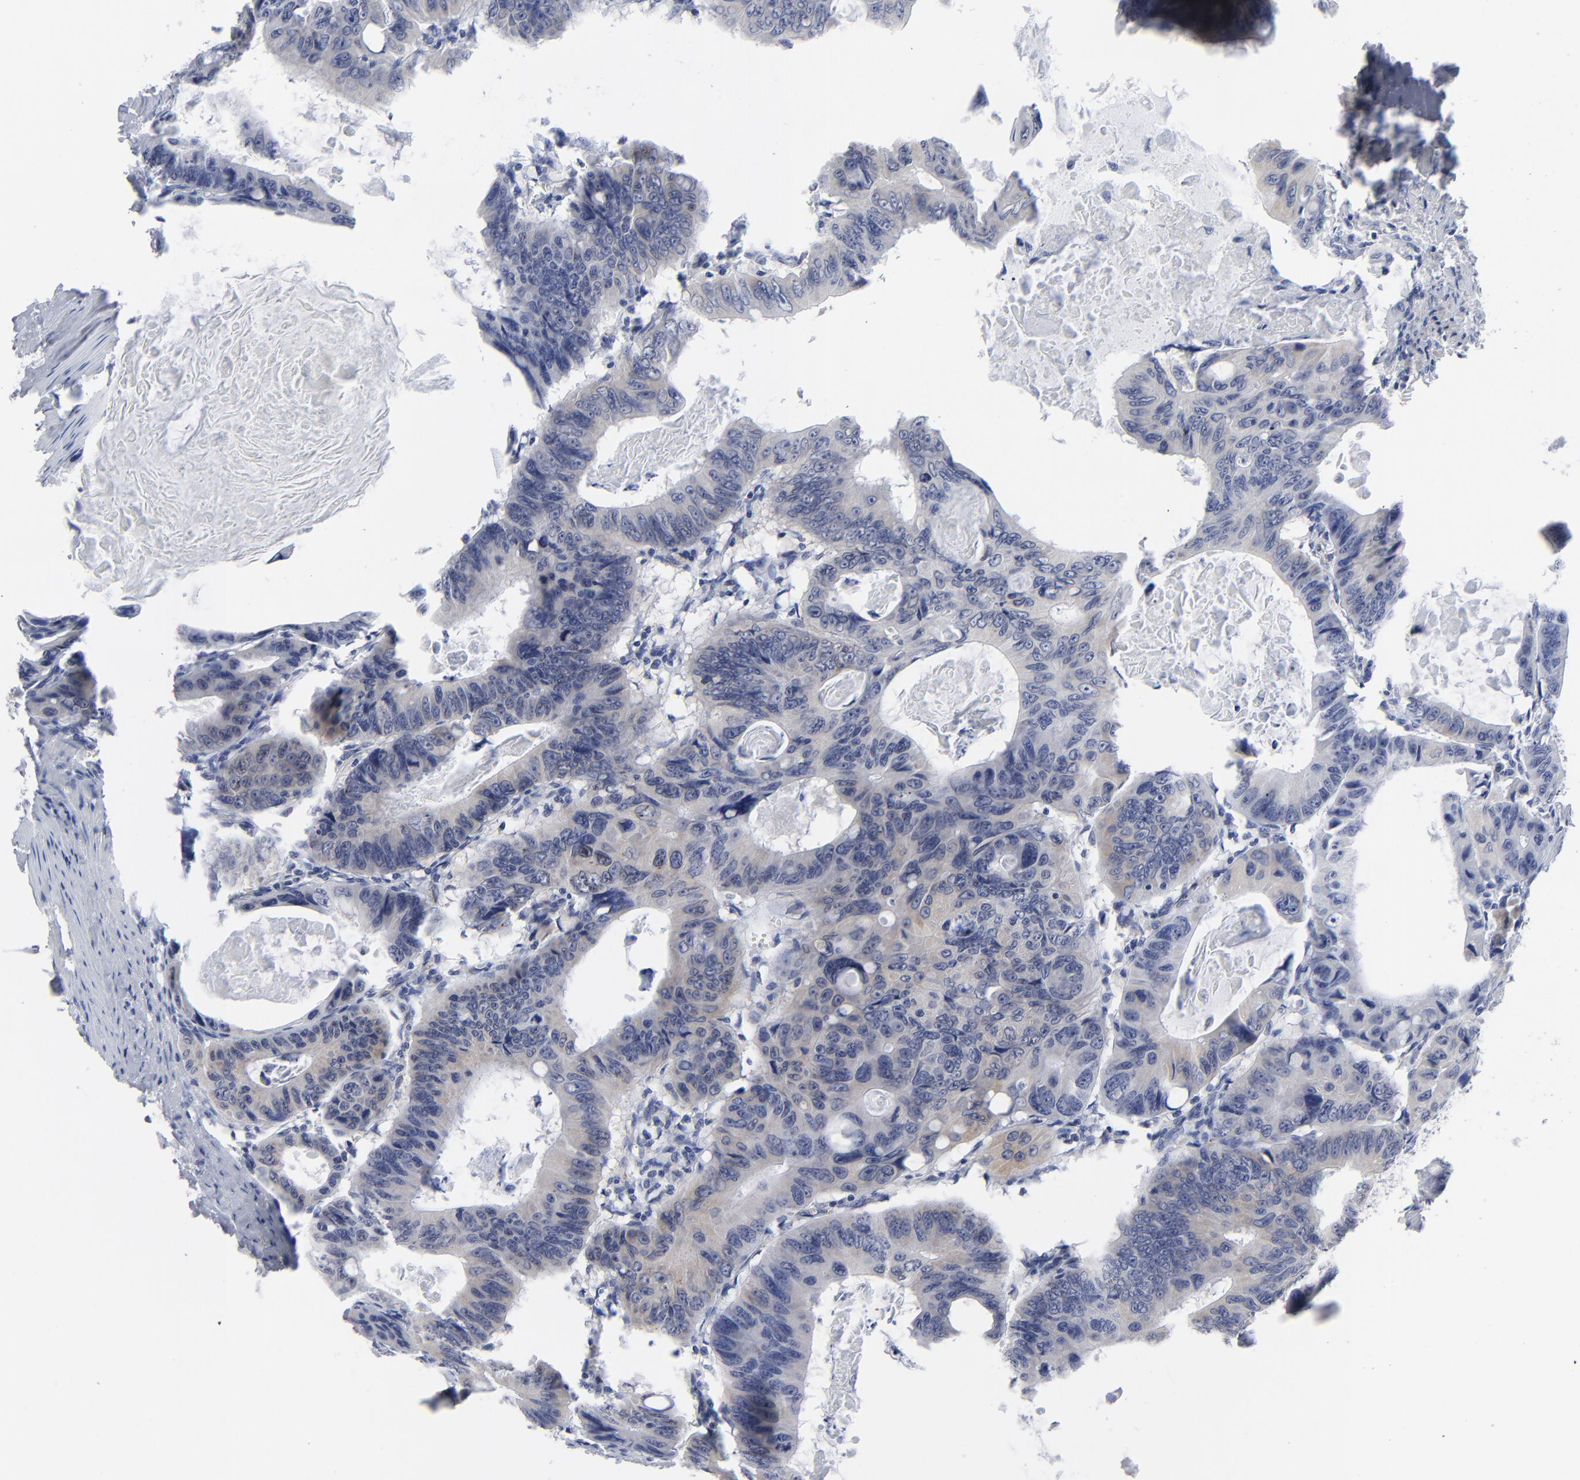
{"staining": {"intensity": "negative", "quantity": "none", "location": "none"}, "tissue": "colorectal cancer", "cell_type": "Tumor cells", "image_type": "cancer", "snomed": [{"axis": "morphology", "description": "Adenocarcinoma, NOS"}, {"axis": "topography", "description": "Colon"}], "caption": "Tumor cells are negative for brown protein staining in colorectal adenocarcinoma.", "gene": "NUP88", "patient": {"sex": "female", "age": 55}}